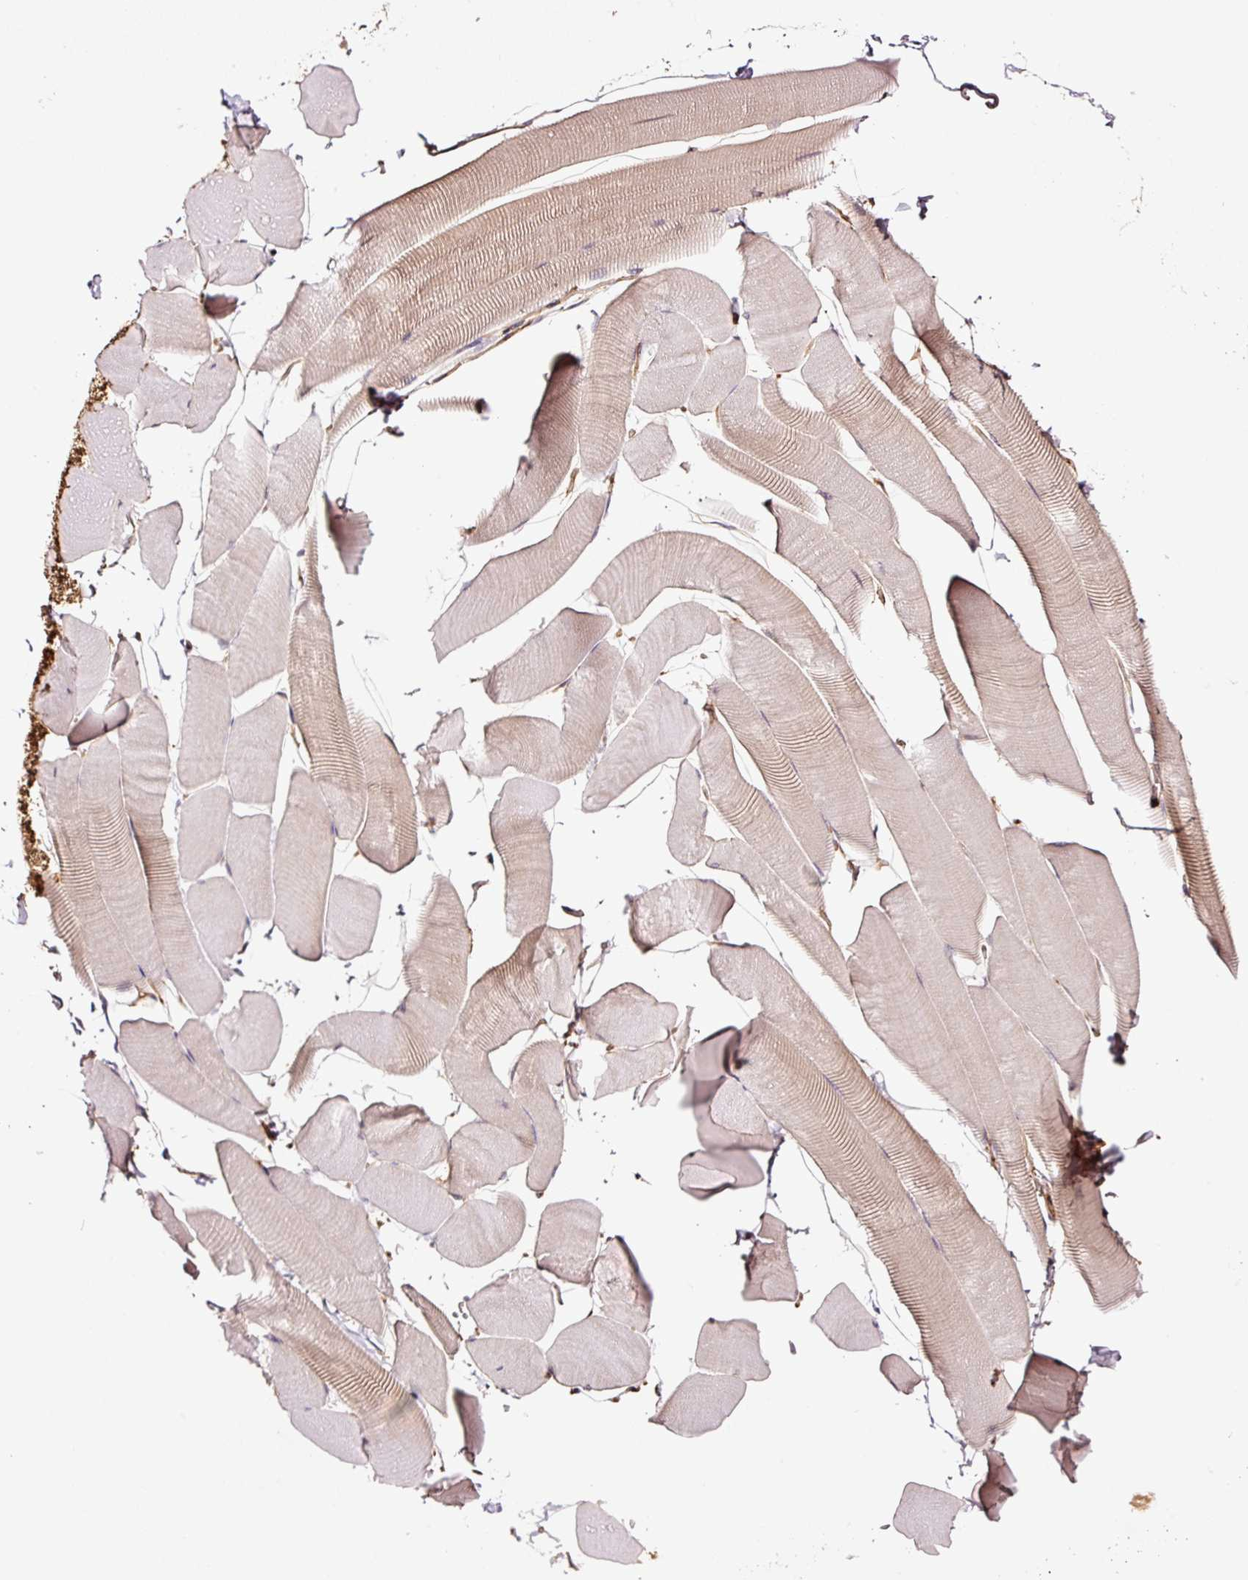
{"staining": {"intensity": "weak", "quantity": "<25%", "location": "cytoplasmic/membranous"}, "tissue": "skeletal muscle", "cell_type": "Myocytes", "image_type": "normal", "snomed": [{"axis": "morphology", "description": "Normal tissue, NOS"}, {"axis": "topography", "description": "Skeletal muscle"}], "caption": "High power microscopy photomicrograph of an IHC micrograph of normal skeletal muscle, revealing no significant positivity in myocytes. (DAB immunohistochemistry with hematoxylin counter stain).", "gene": "METAP1", "patient": {"sex": "male", "age": 25}}